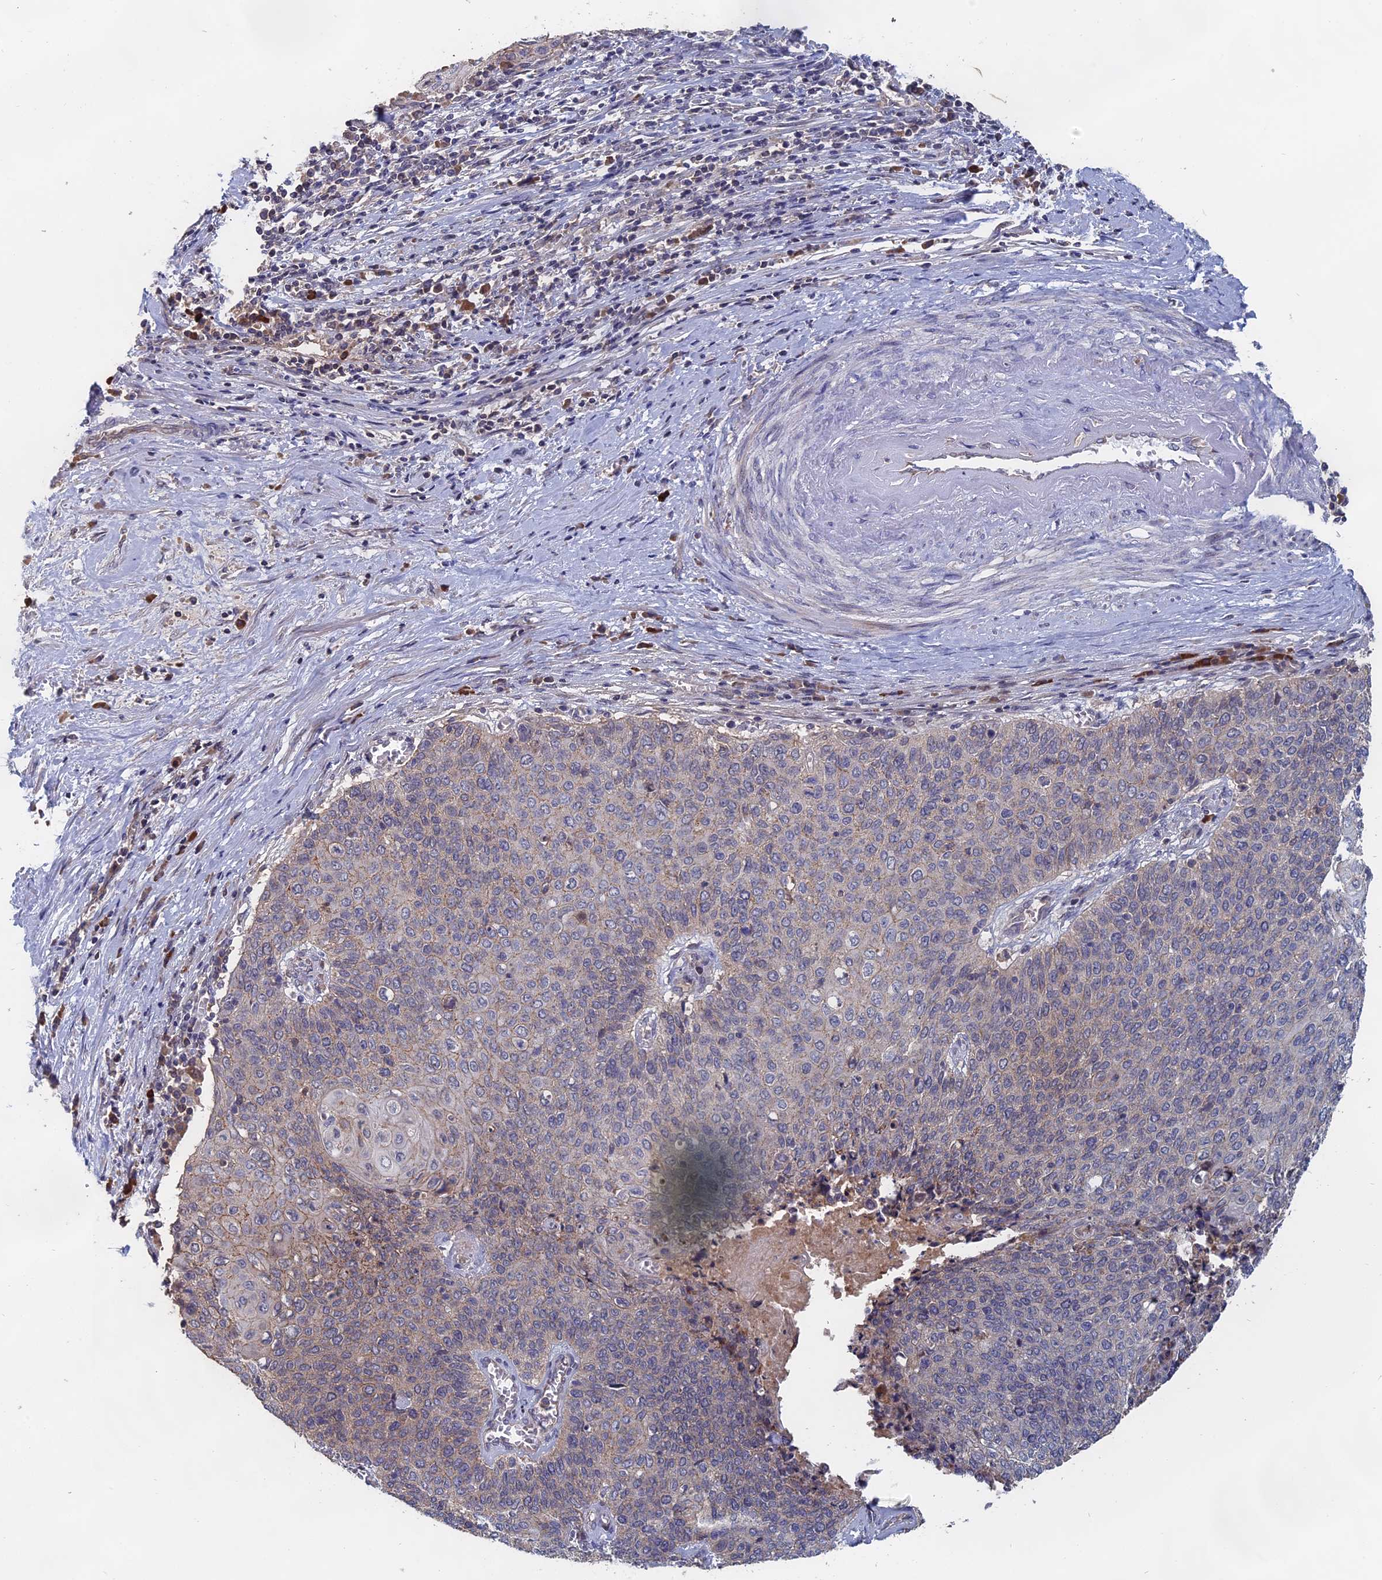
{"staining": {"intensity": "negative", "quantity": "none", "location": "none"}, "tissue": "cervical cancer", "cell_type": "Tumor cells", "image_type": "cancer", "snomed": [{"axis": "morphology", "description": "Squamous cell carcinoma, NOS"}, {"axis": "topography", "description": "Cervix"}], "caption": "Immunohistochemistry micrograph of squamous cell carcinoma (cervical) stained for a protein (brown), which reveals no staining in tumor cells. (IHC, brightfield microscopy, high magnification).", "gene": "SLC33A1", "patient": {"sex": "female", "age": 39}}